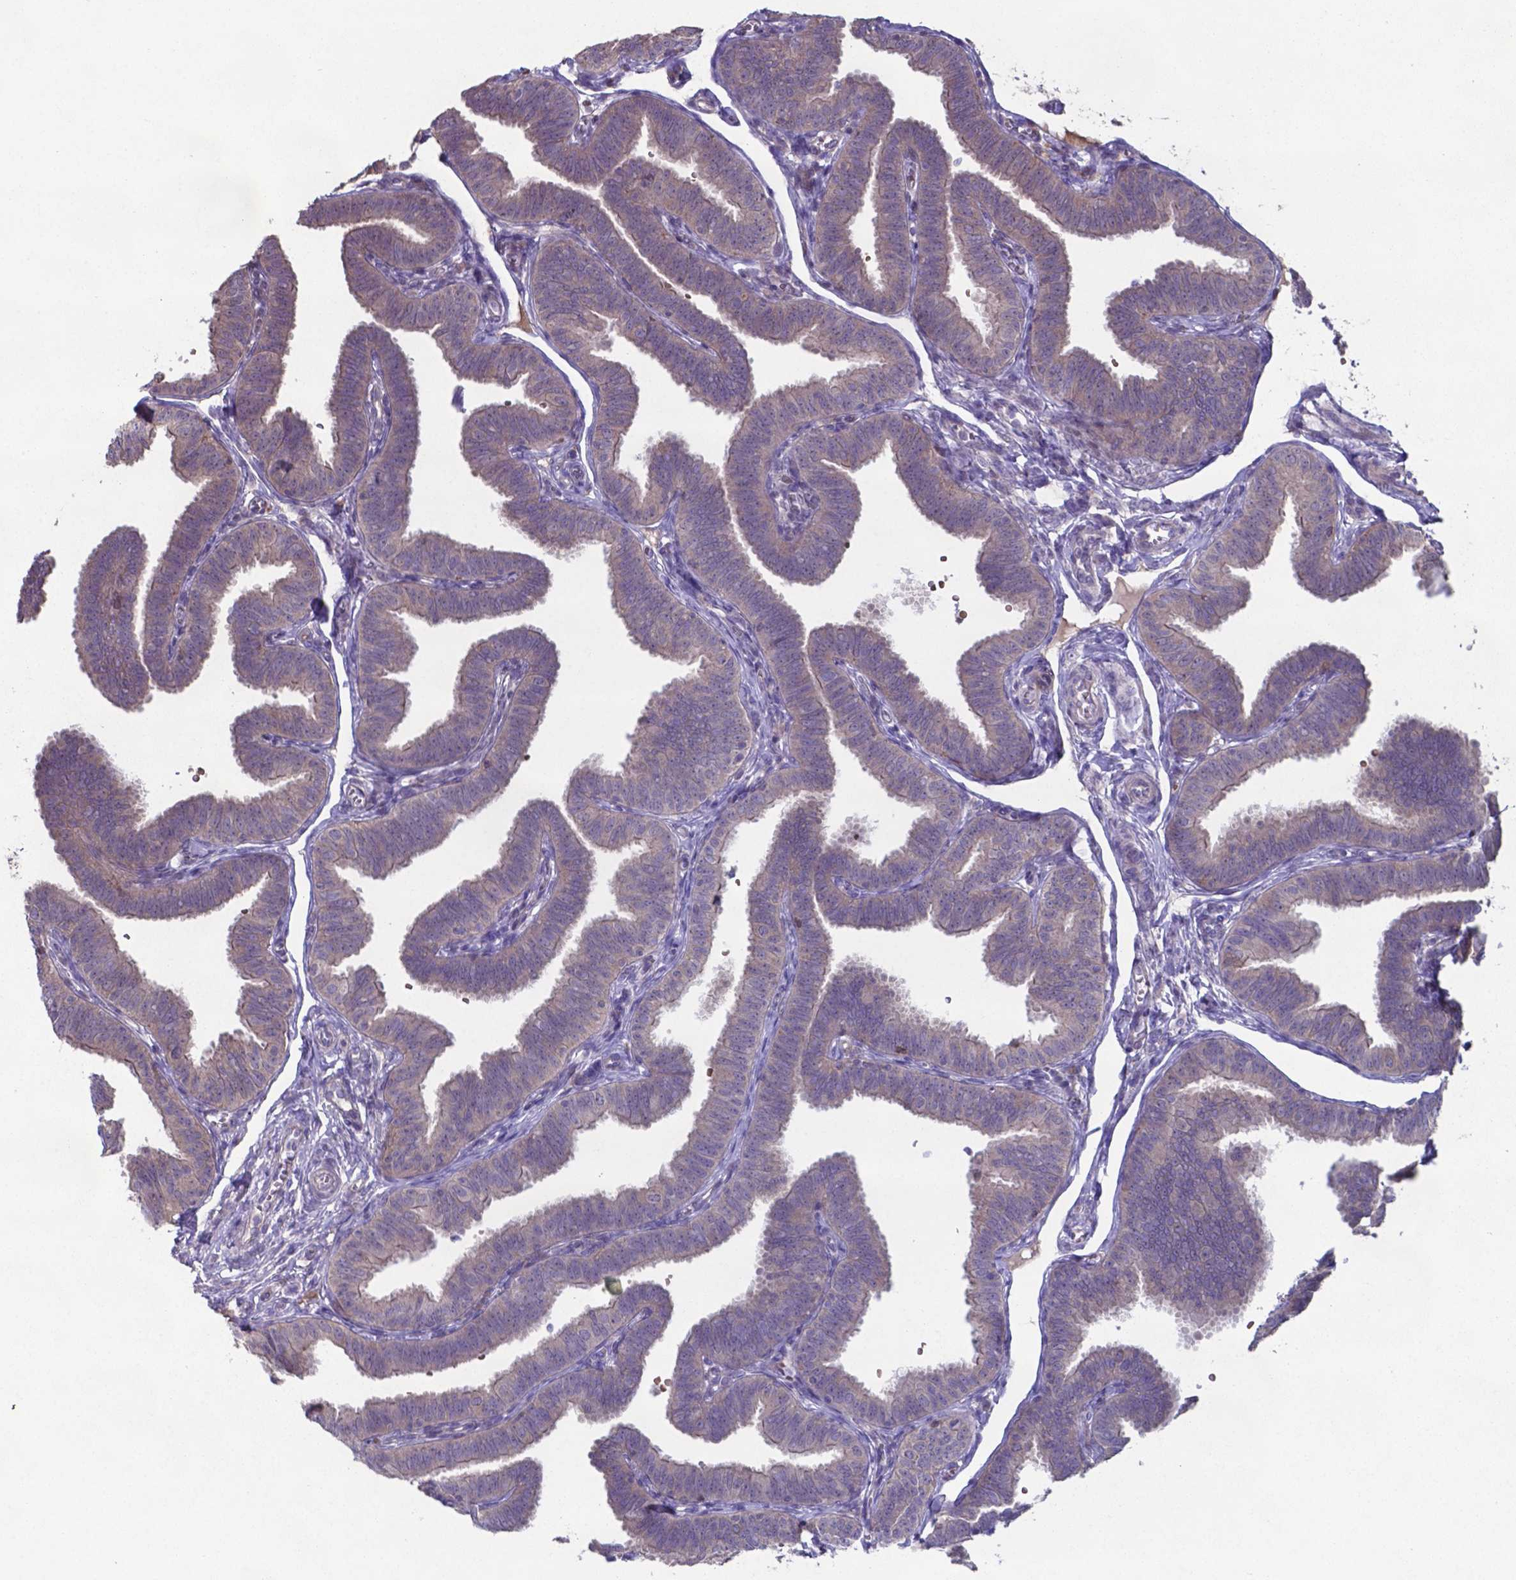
{"staining": {"intensity": "negative", "quantity": "none", "location": "none"}, "tissue": "fallopian tube", "cell_type": "Glandular cells", "image_type": "normal", "snomed": [{"axis": "morphology", "description": "Normal tissue, NOS"}, {"axis": "topography", "description": "Fallopian tube"}], "caption": "A micrograph of fallopian tube stained for a protein shows no brown staining in glandular cells. The staining is performed using DAB brown chromogen with nuclei counter-stained in using hematoxylin.", "gene": "TYRO3", "patient": {"sex": "female", "age": 25}}